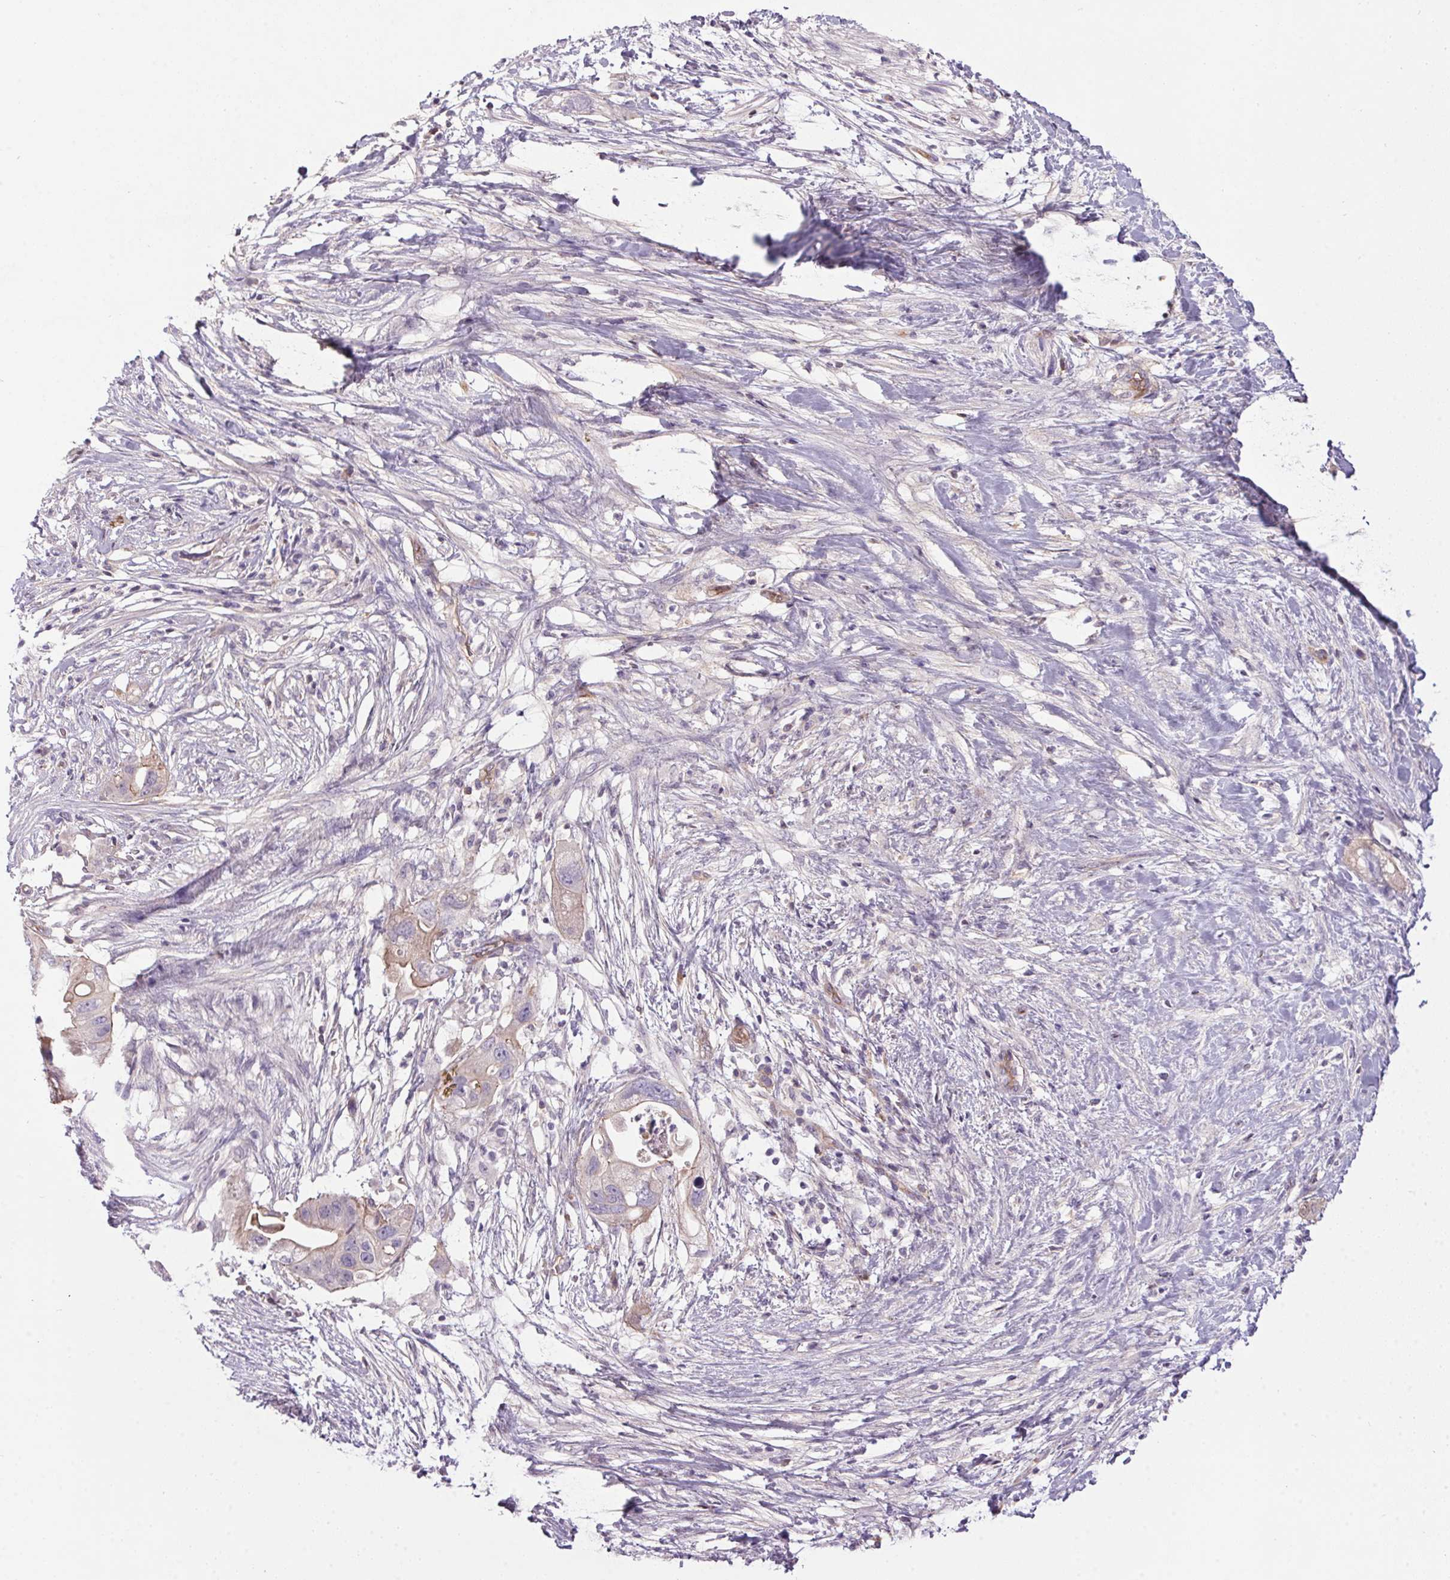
{"staining": {"intensity": "weak", "quantity": "<25%", "location": "cytoplasmic/membranous"}, "tissue": "pancreatic cancer", "cell_type": "Tumor cells", "image_type": "cancer", "snomed": [{"axis": "morphology", "description": "Adenocarcinoma, NOS"}, {"axis": "topography", "description": "Pancreas"}], "caption": "This is an immunohistochemistry (IHC) micrograph of adenocarcinoma (pancreatic). There is no staining in tumor cells.", "gene": "APOC4", "patient": {"sex": "female", "age": 72}}